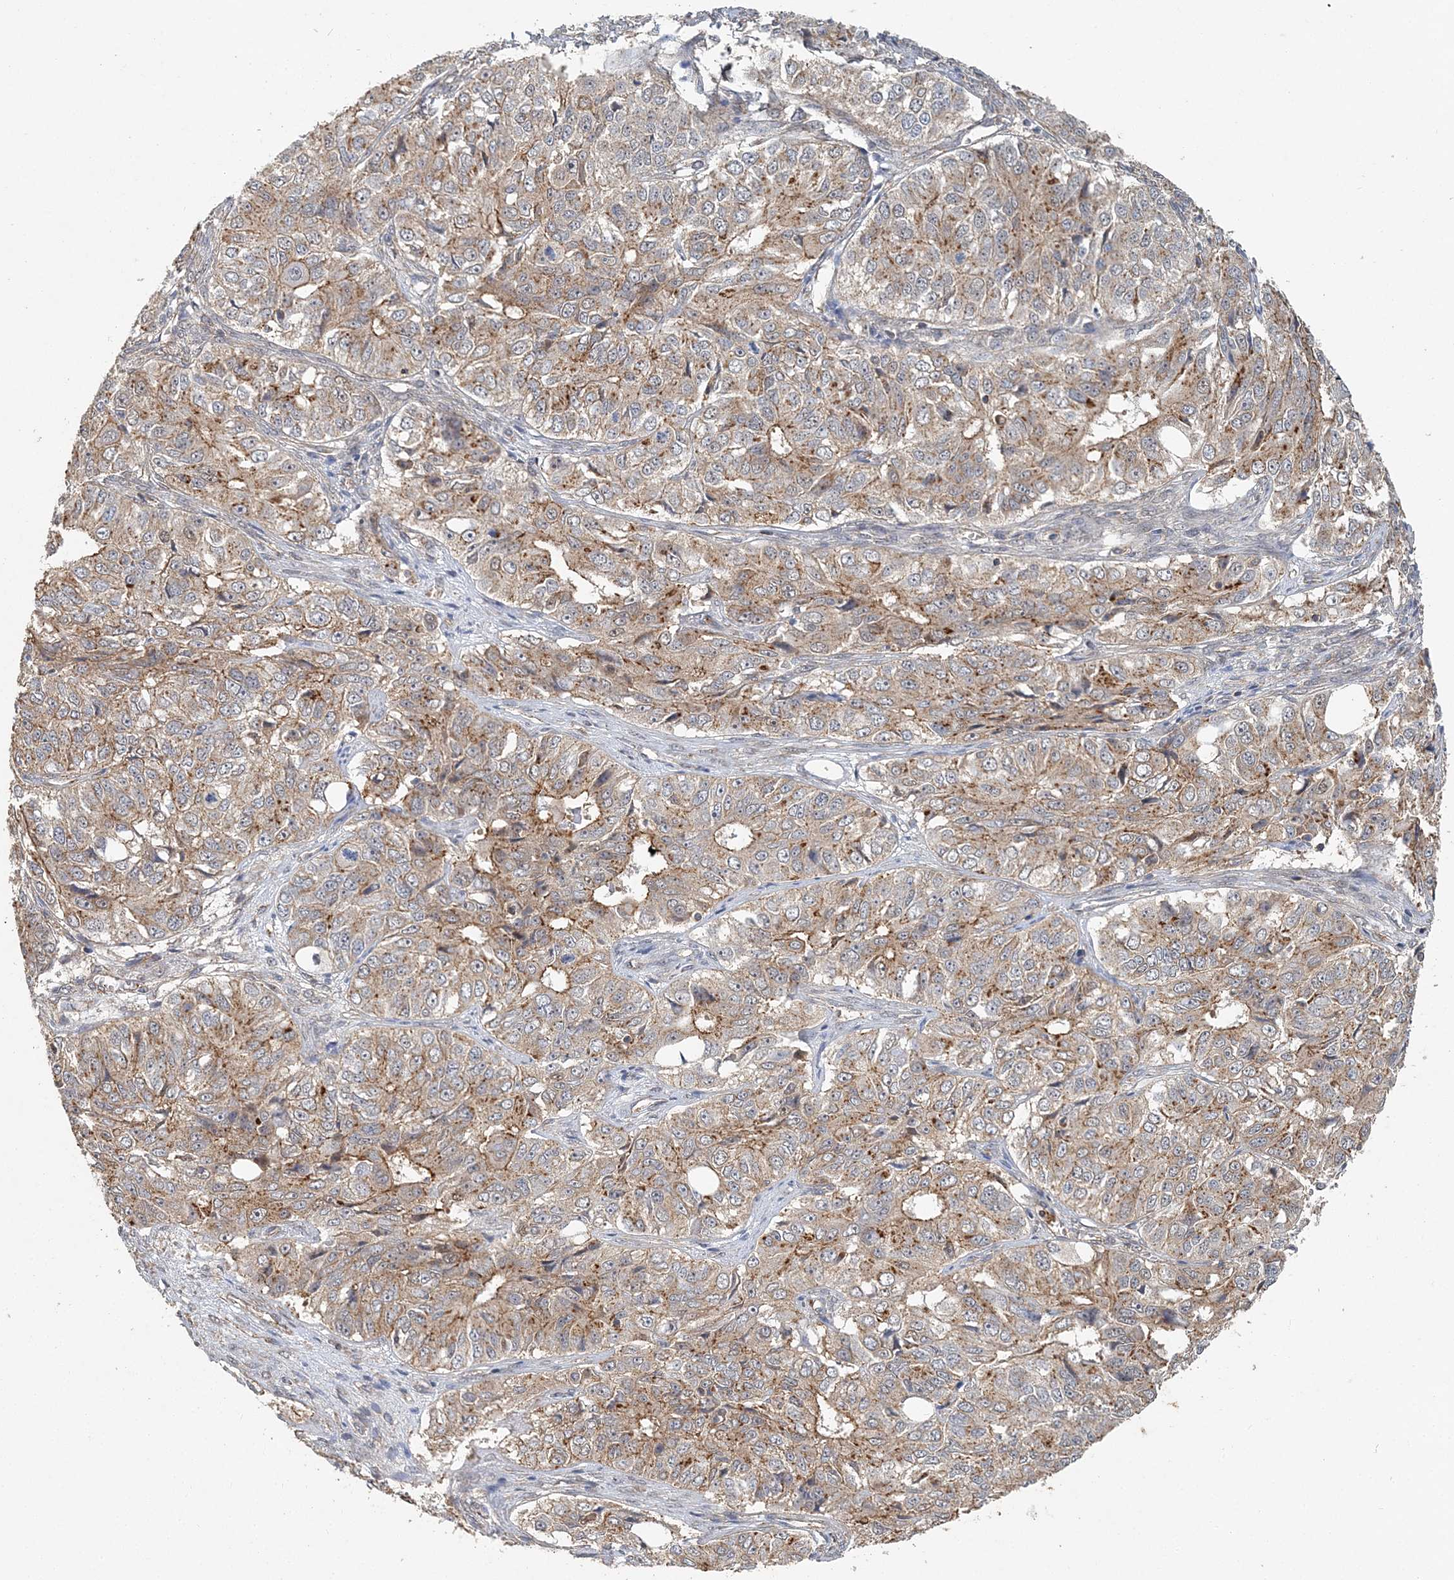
{"staining": {"intensity": "weak", "quantity": "25%-75%", "location": "cytoplasmic/membranous"}, "tissue": "ovarian cancer", "cell_type": "Tumor cells", "image_type": "cancer", "snomed": [{"axis": "morphology", "description": "Carcinoma, endometroid"}, {"axis": "topography", "description": "Ovary"}], "caption": "Brown immunohistochemical staining in endometroid carcinoma (ovarian) exhibits weak cytoplasmic/membranous staining in about 25%-75% of tumor cells. (DAB IHC, brown staining for protein, blue staining for nuclei).", "gene": "MAT2B", "patient": {"sex": "female", "age": 51}}